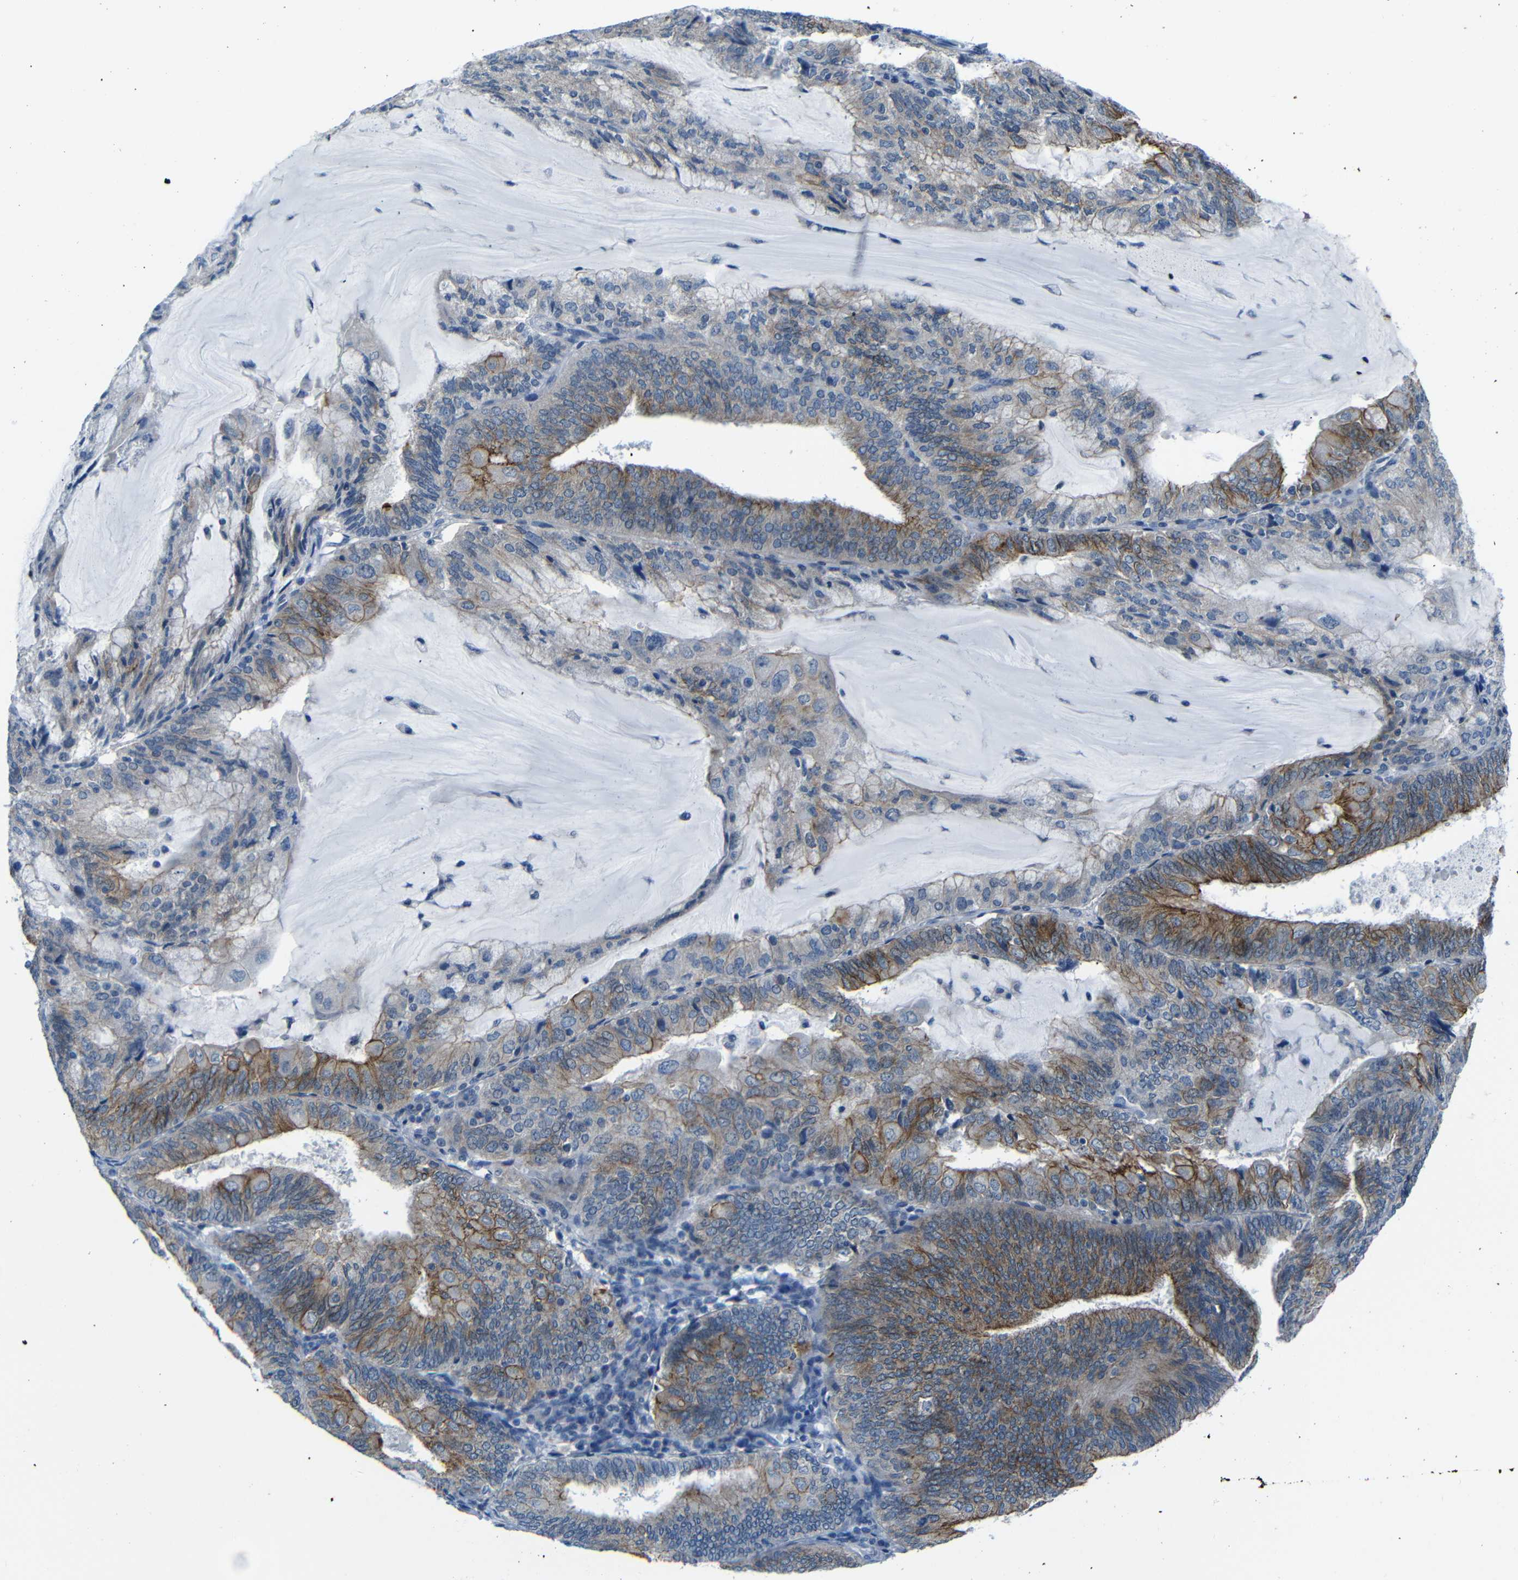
{"staining": {"intensity": "moderate", "quantity": "25%-75%", "location": "cytoplasmic/membranous"}, "tissue": "endometrial cancer", "cell_type": "Tumor cells", "image_type": "cancer", "snomed": [{"axis": "morphology", "description": "Adenocarcinoma, NOS"}, {"axis": "topography", "description": "Endometrium"}], "caption": "High-power microscopy captured an immunohistochemistry photomicrograph of endometrial adenocarcinoma, revealing moderate cytoplasmic/membranous positivity in approximately 25%-75% of tumor cells.", "gene": "ANK3", "patient": {"sex": "female", "age": 81}}